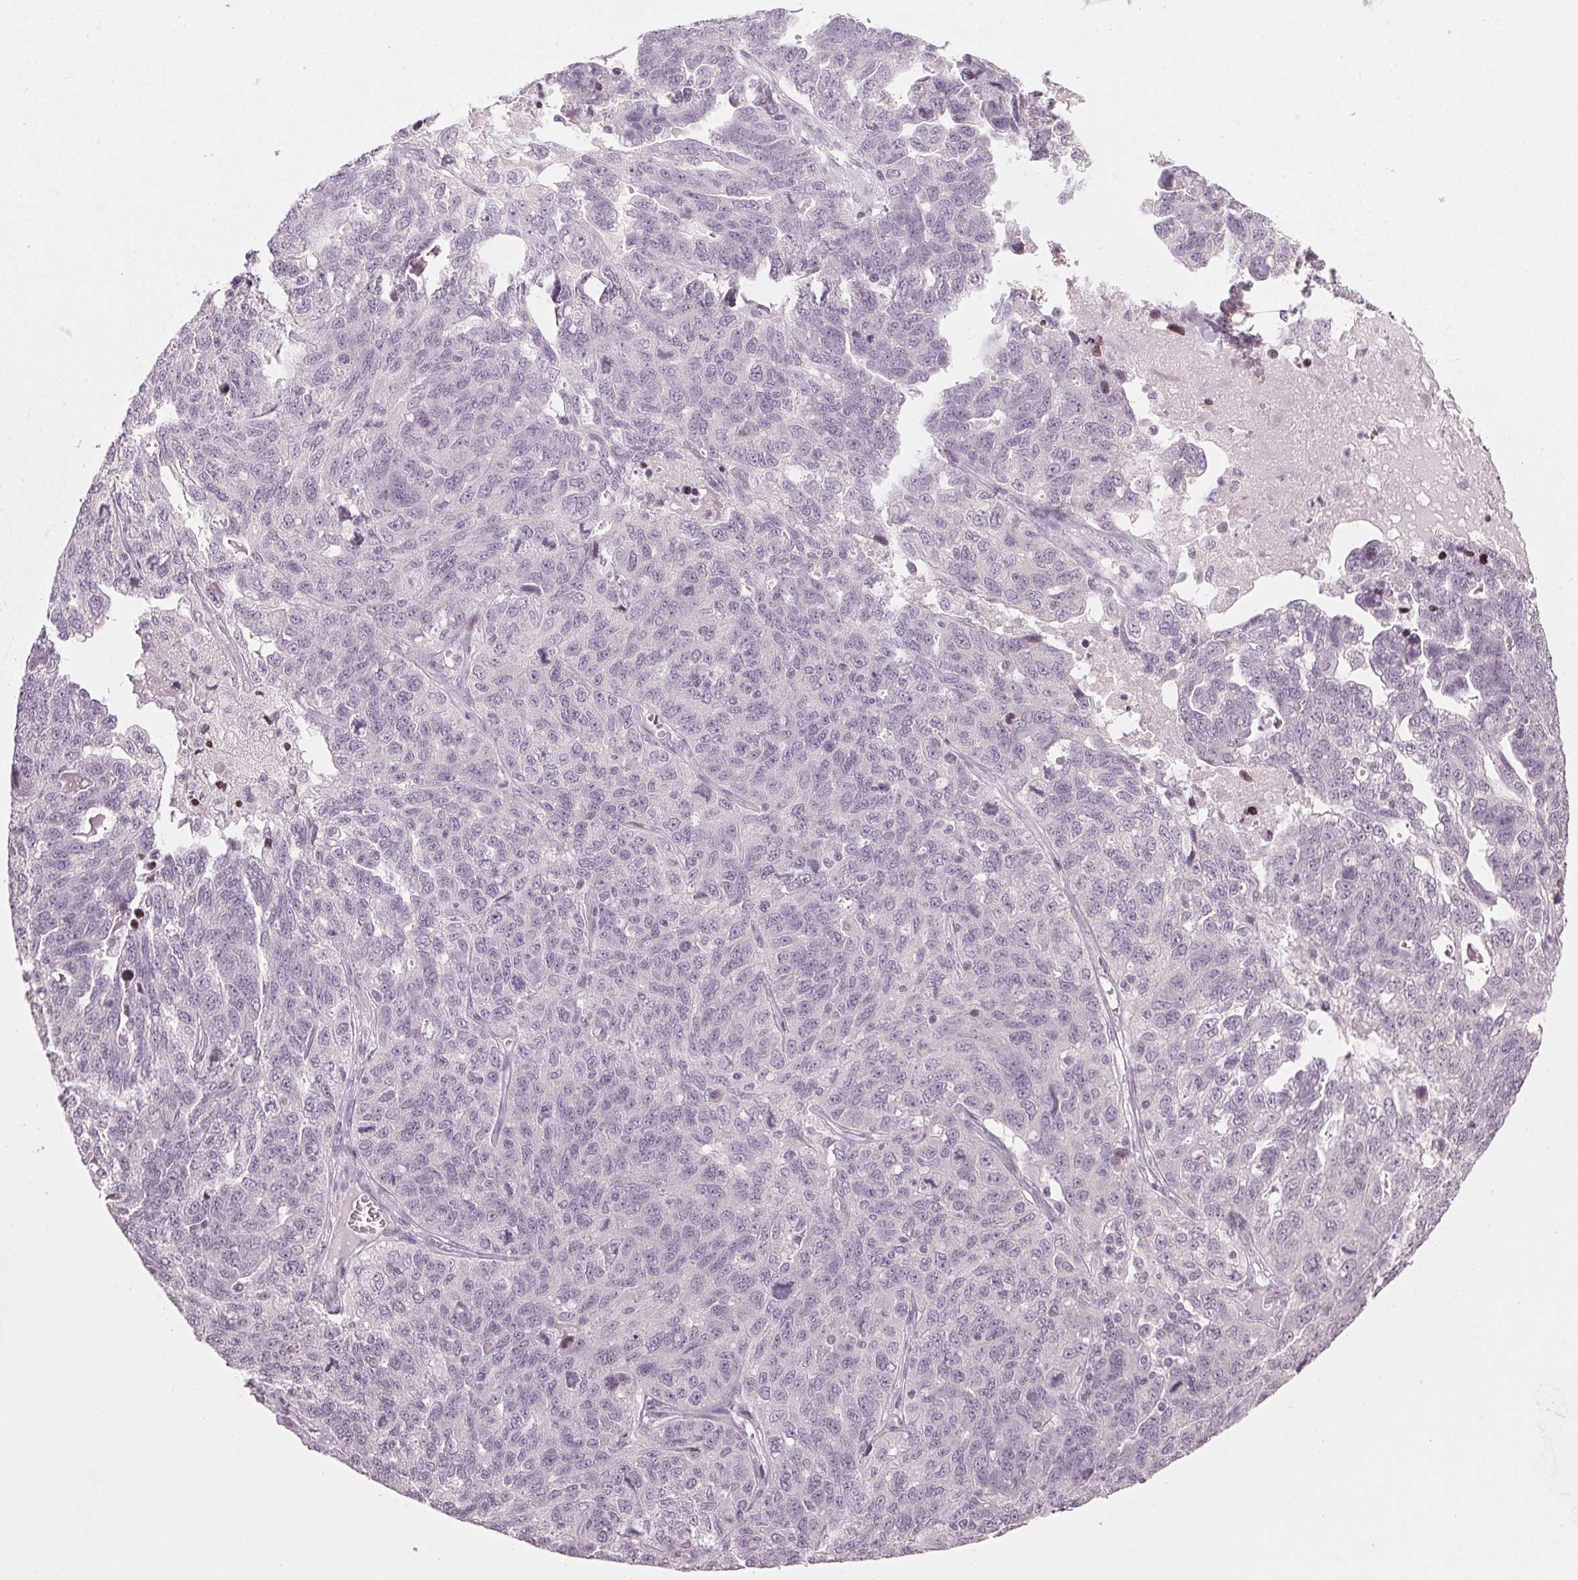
{"staining": {"intensity": "negative", "quantity": "none", "location": "none"}, "tissue": "ovarian cancer", "cell_type": "Tumor cells", "image_type": "cancer", "snomed": [{"axis": "morphology", "description": "Cystadenocarcinoma, serous, NOS"}, {"axis": "topography", "description": "Ovary"}], "caption": "A high-resolution photomicrograph shows immunohistochemistry staining of ovarian cancer (serous cystadenocarcinoma), which reveals no significant expression in tumor cells. Nuclei are stained in blue.", "gene": "SFRP4", "patient": {"sex": "female", "age": 71}}